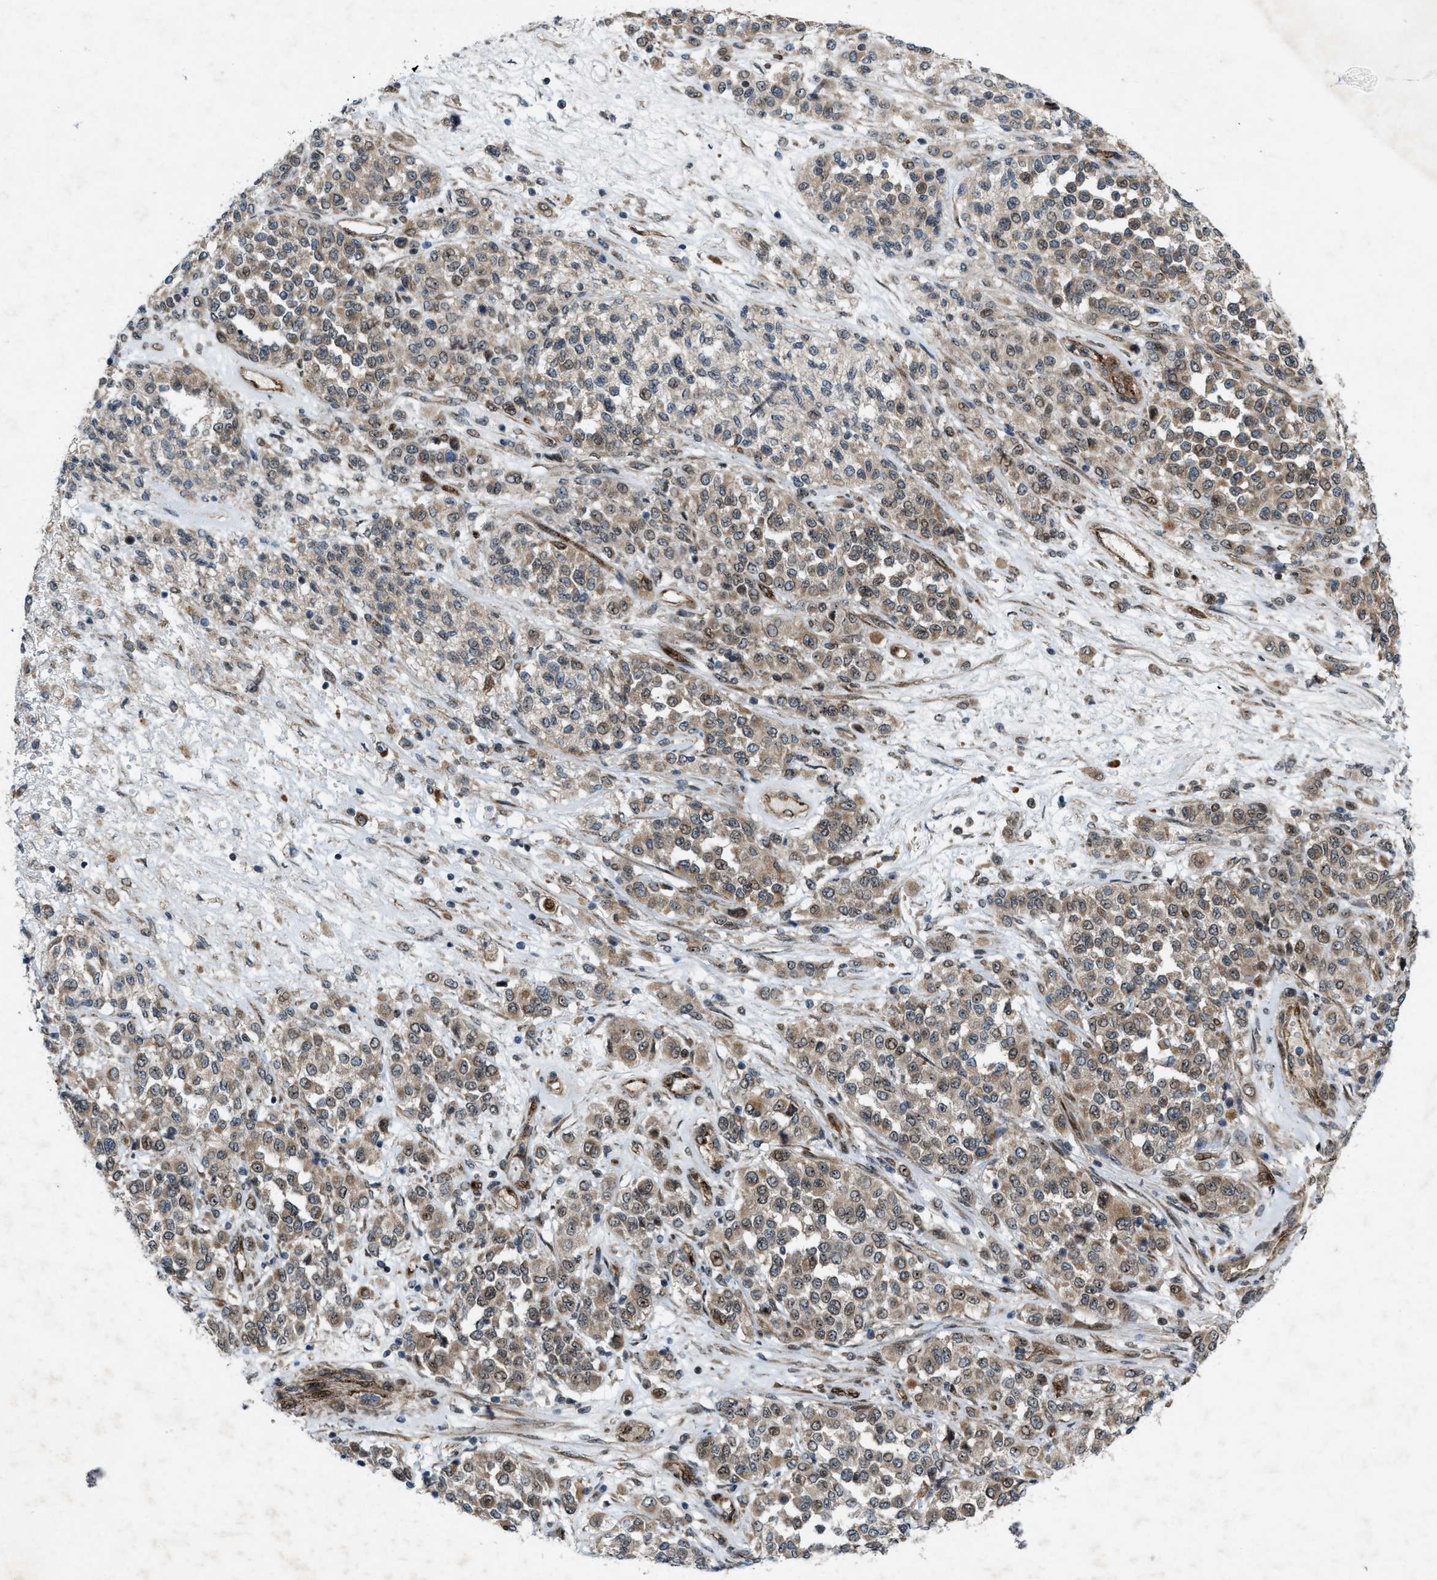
{"staining": {"intensity": "weak", "quantity": ">75%", "location": "cytoplasmic/membranous"}, "tissue": "melanoma", "cell_type": "Tumor cells", "image_type": "cancer", "snomed": [{"axis": "morphology", "description": "Malignant melanoma, Metastatic site"}, {"axis": "topography", "description": "Pancreas"}], "caption": "There is low levels of weak cytoplasmic/membranous positivity in tumor cells of melanoma, as demonstrated by immunohistochemical staining (brown color).", "gene": "URGCP", "patient": {"sex": "female", "age": 30}}